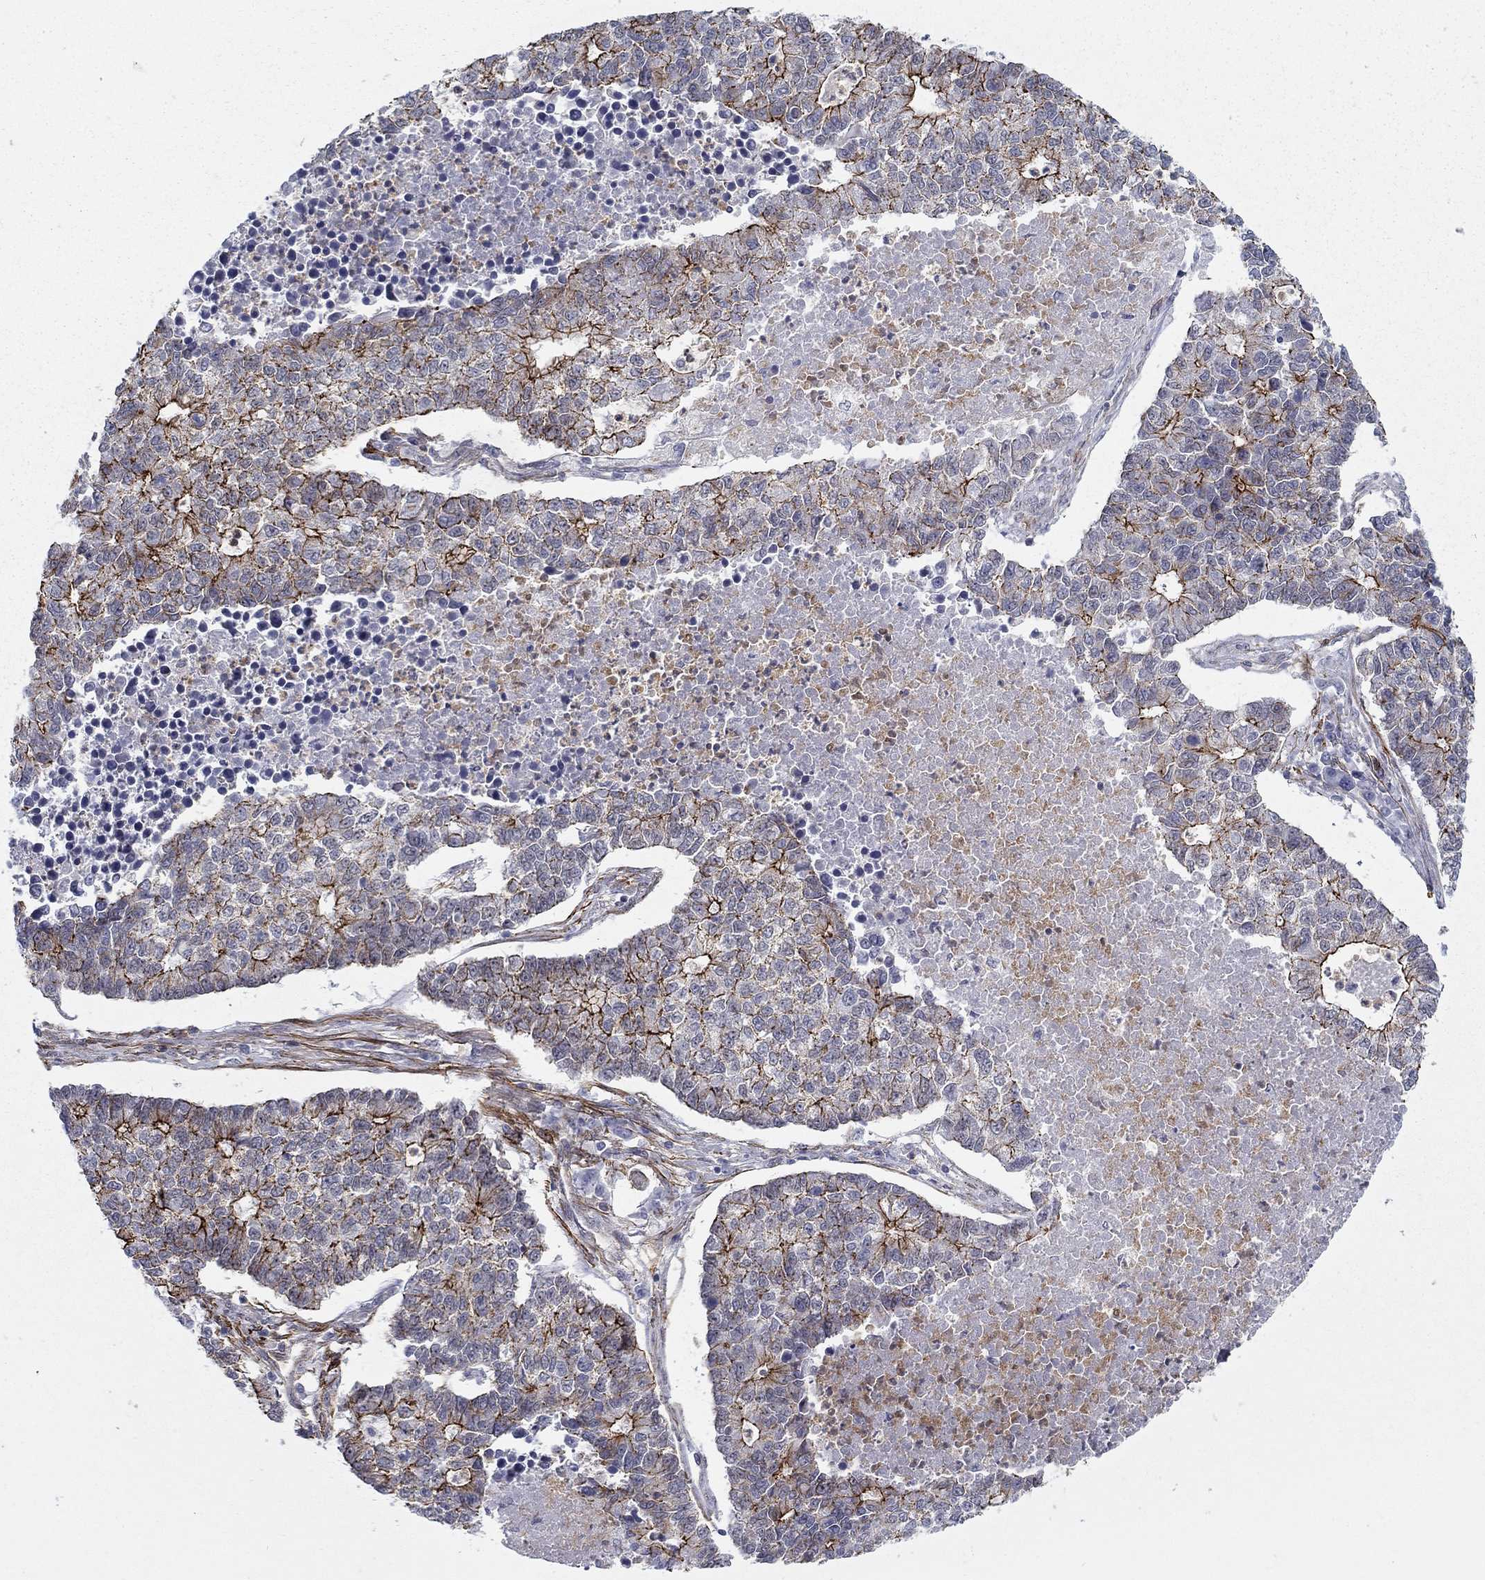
{"staining": {"intensity": "strong", "quantity": "25%-75%", "location": "cytoplasmic/membranous"}, "tissue": "lung cancer", "cell_type": "Tumor cells", "image_type": "cancer", "snomed": [{"axis": "morphology", "description": "Adenocarcinoma, NOS"}, {"axis": "topography", "description": "Lung"}], "caption": "Lung adenocarcinoma stained with DAB (3,3'-diaminobenzidine) immunohistochemistry displays high levels of strong cytoplasmic/membranous staining in about 25%-75% of tumor cells.", "gene": "KRBA1", "patient": {"sex": "male", "age": 57}}